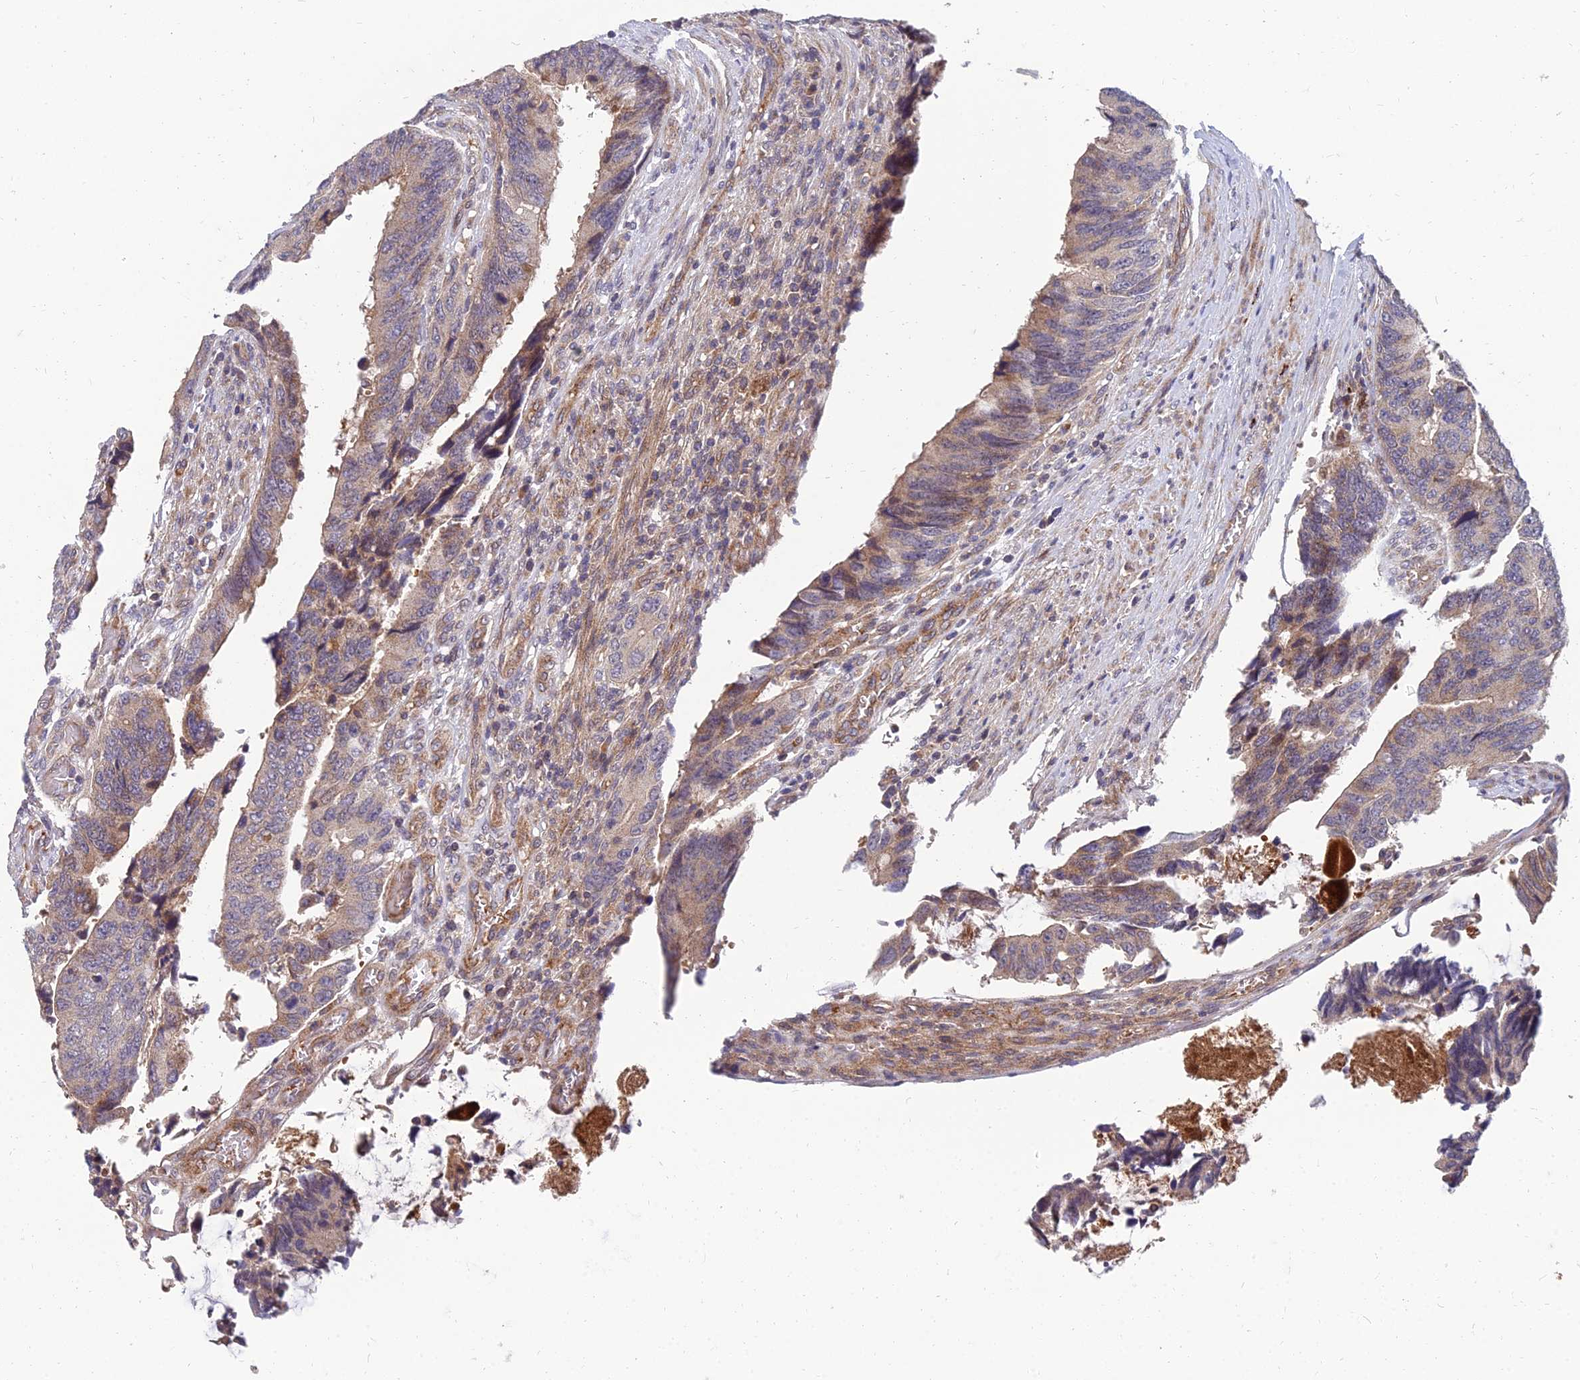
{"staining": {"intensity": "weak", "quantity": "25%-75%", "location": "cytoplasmic/membranous"}, "tissue": "colorectal cancer", "cell_type": "Tumor cells", "image_type": "cancer", "snomed": [{"axis": "morphology", "description": "Adenocarcinoma, NOS"}, {"axis": "topography", "description": "Colon"}], "caption": "Immunohistochemical staining of human colorectal cancer (adenocarcinoma) displays low levels of weak cytoplasmic/membranous staining in approximately 25%-75% of tumor cells.", "gene": "NPY", "patient": {"sex": "male", "age": 87}}